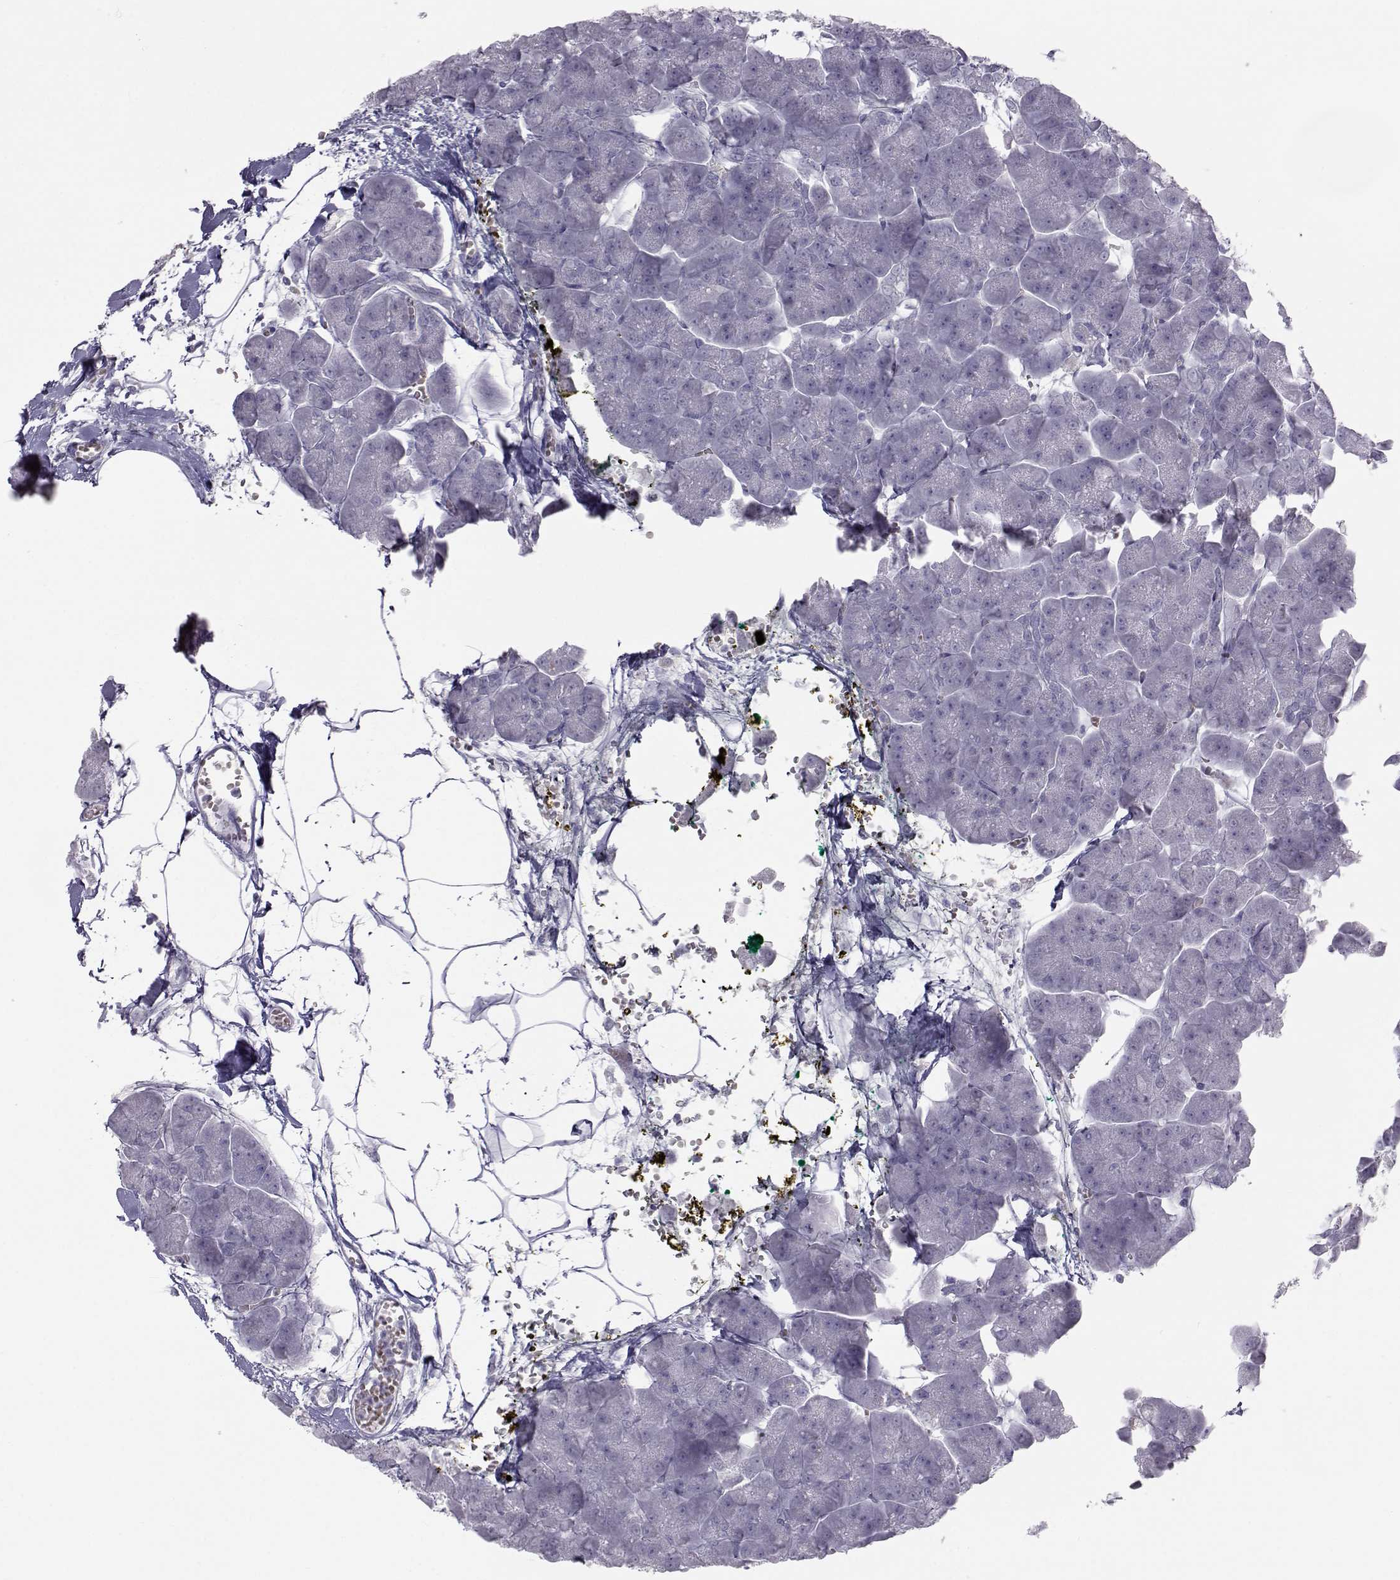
{"staining": {"intensity": "negative", "quantity": "none", "location": "none"}, "tissue": "pancreas", "cell_type": "Exocrine glandular cells", "image_type": "normal", "snomed": [{"axis": "morphology", "description": "Normal tissue, NOS"}, {"axis": "topography", "description": "Adipose tissue"}, {"axis": "topography", "description": "Pancreas"}, {"axis": "topography", "description": "Peripheral nerve tissue"}], "caption": "IHC histopathology image of normal pancreas: human pancreas stained with DAB (3,3'-diaminobenzidine) displays no significant protein staining in exocrine glandular cells. (Brightfield microscopy of DAB (3,3'-diaminobenzidine) immunohistochemistry (IHC) at high magnification).", "gene": "GARIN3", "patient": {"sex": "female", "age": 58}}